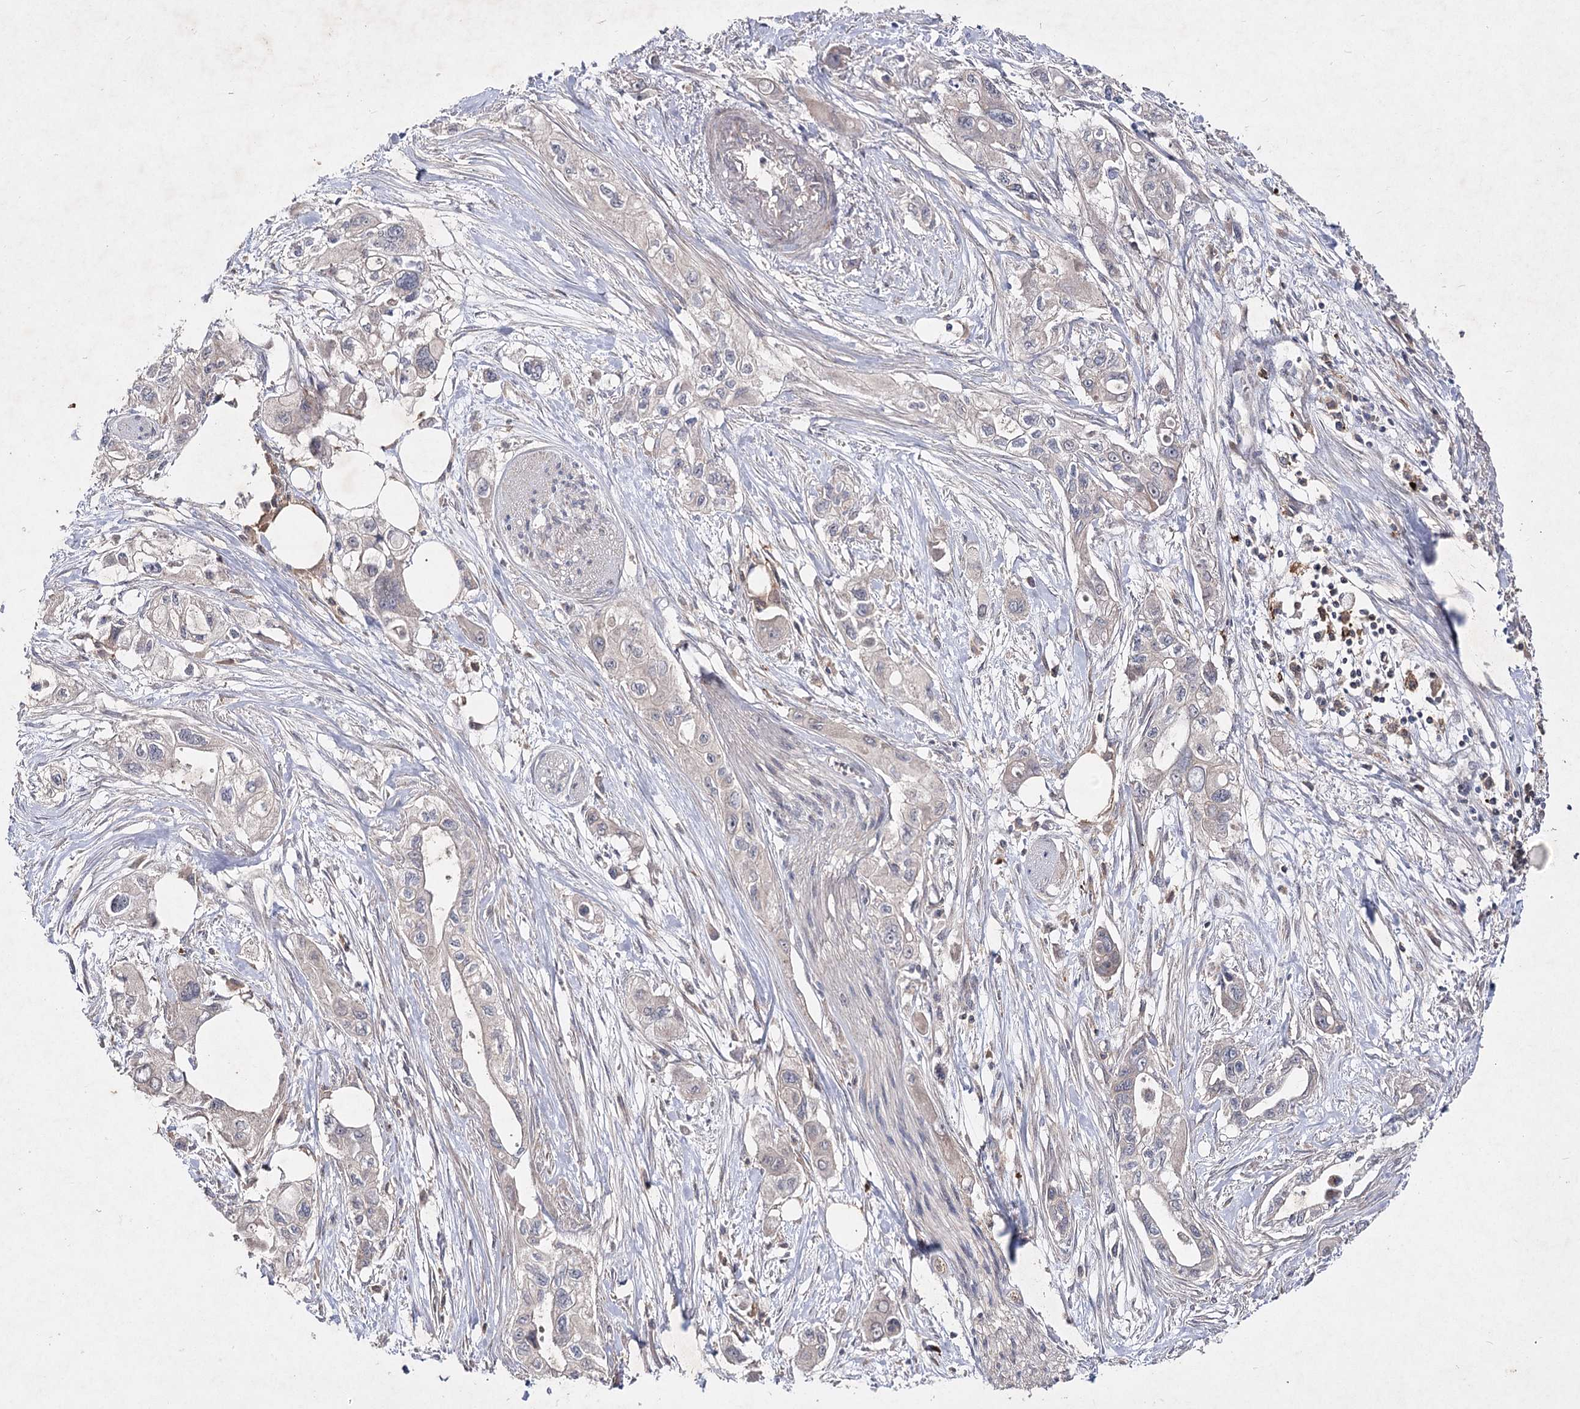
{"staining": {"intensity": "negative", "quantity": "none", "location": "none"}, "tissue": "pancreatic cancer", "cell_type": "Tumor cells", "image_type": "cancer", "snomed": [{"axis": "morphology", "description": "Adenocarcinoma, NOS"}, {"axis": "topography", "description": "Pancreas"}], "caption": "Human pancreatic cancer stained for a protein using immunohistochemistry exhibits no positivity in tumor cells.", "gene": "CIB2", "patient": {"sex": "male", "age": 75}}